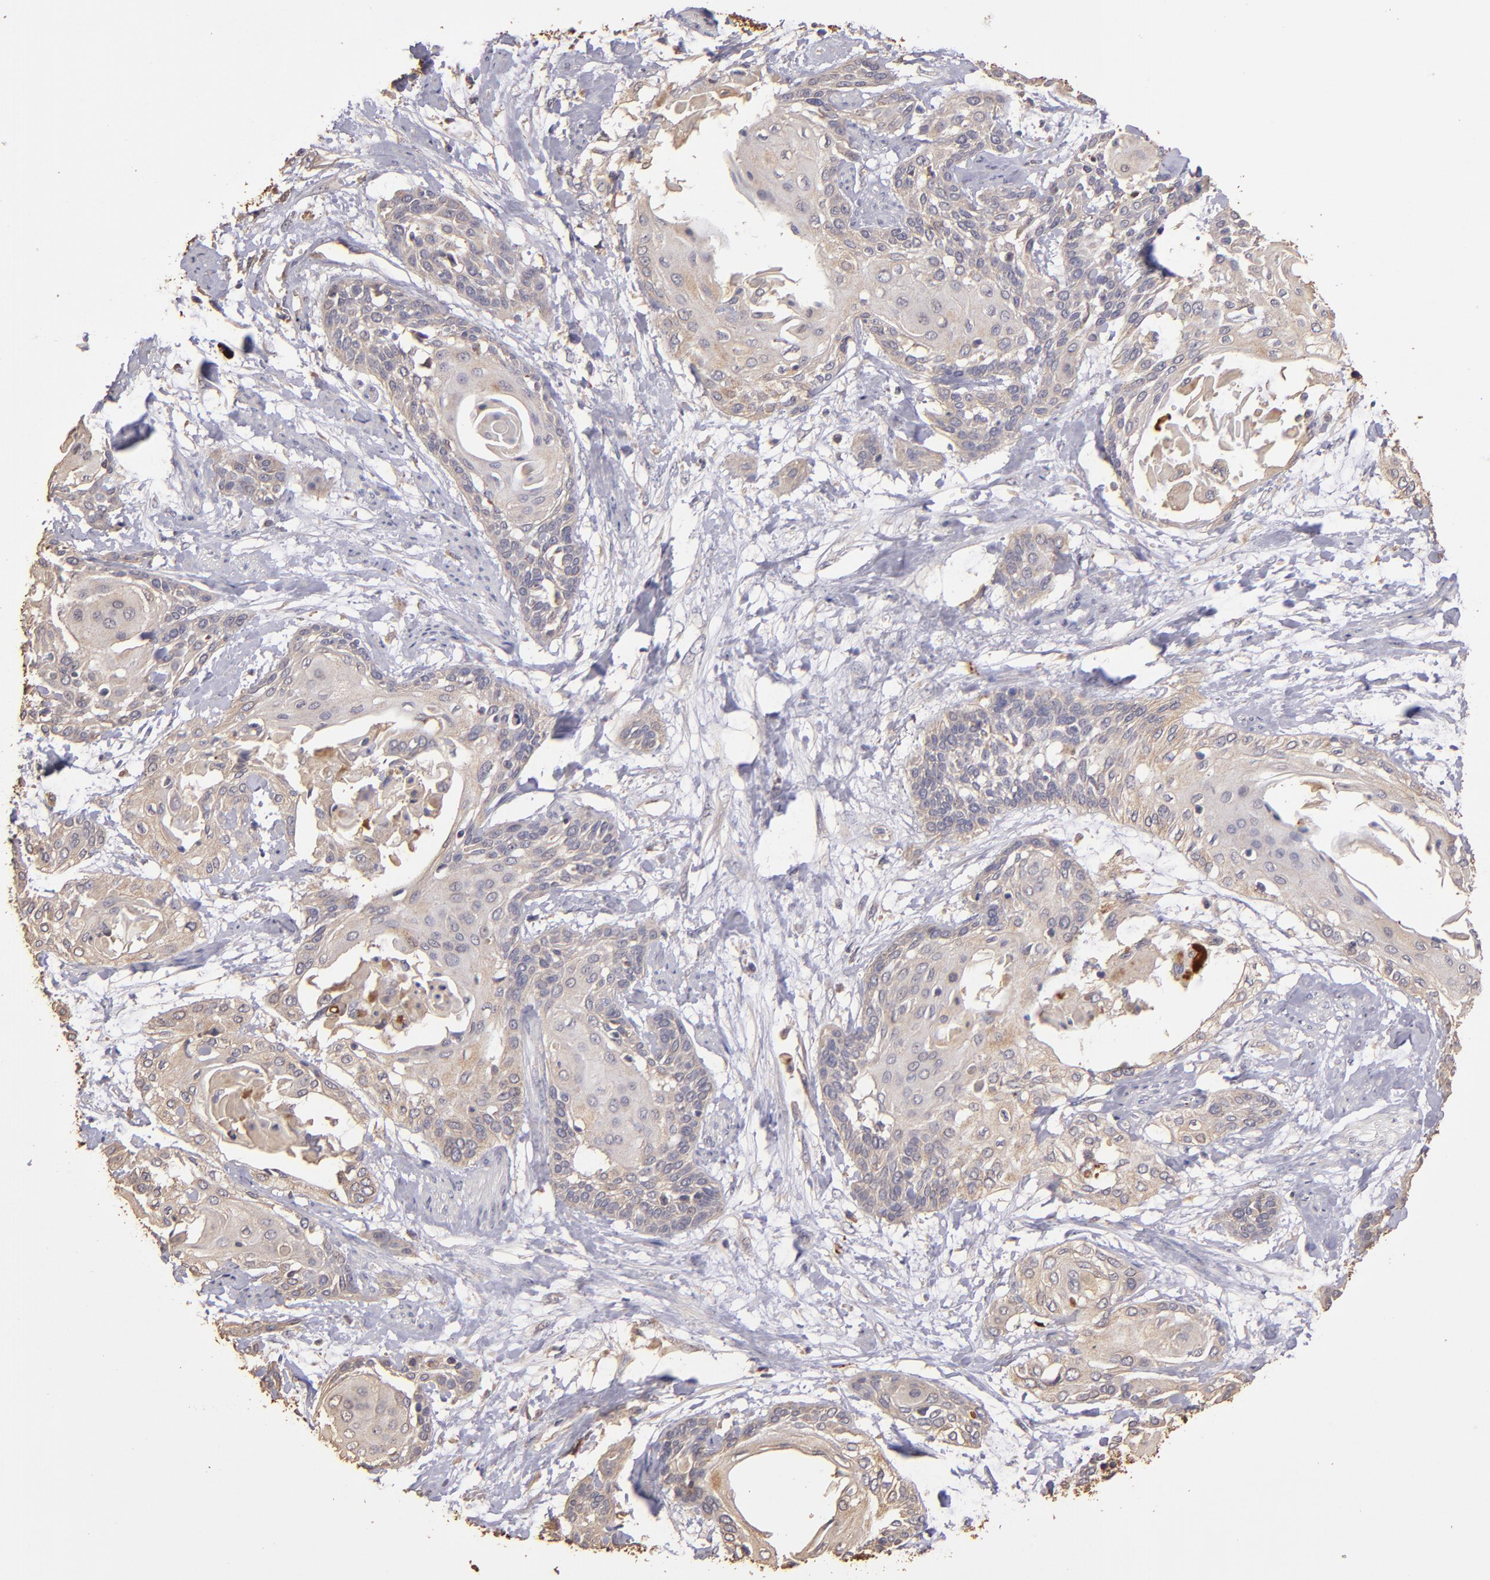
{"staining": {"intensity": "weak", "quantity": "25%-75%", "location": "cytoplasmic/membranous"}, "tissue": "cervical cancer", "cell_type": "Tumor cells", "image_type": "cancer", "snomed": [{"axis": "morphology", "description": "Squamous cell carcinoma, NOS"}, {"axis": "topography", "description": "Cervix"}], "caption": "Brown immunohistochemical staining in human cervical squamous cell carcinoma demonstrates weak cytoplasmic/membranous expression in about 25%-75% of tumor cells. The staining was performed using DAB (3,3'-diaminobenzidine) to visualize the protein expression in brown, while the nuclei were stained in blue with hematoxylin (Magnification: 20x).", "gene": "SRRD", "patient": {"sex": "female", "age": 57}}